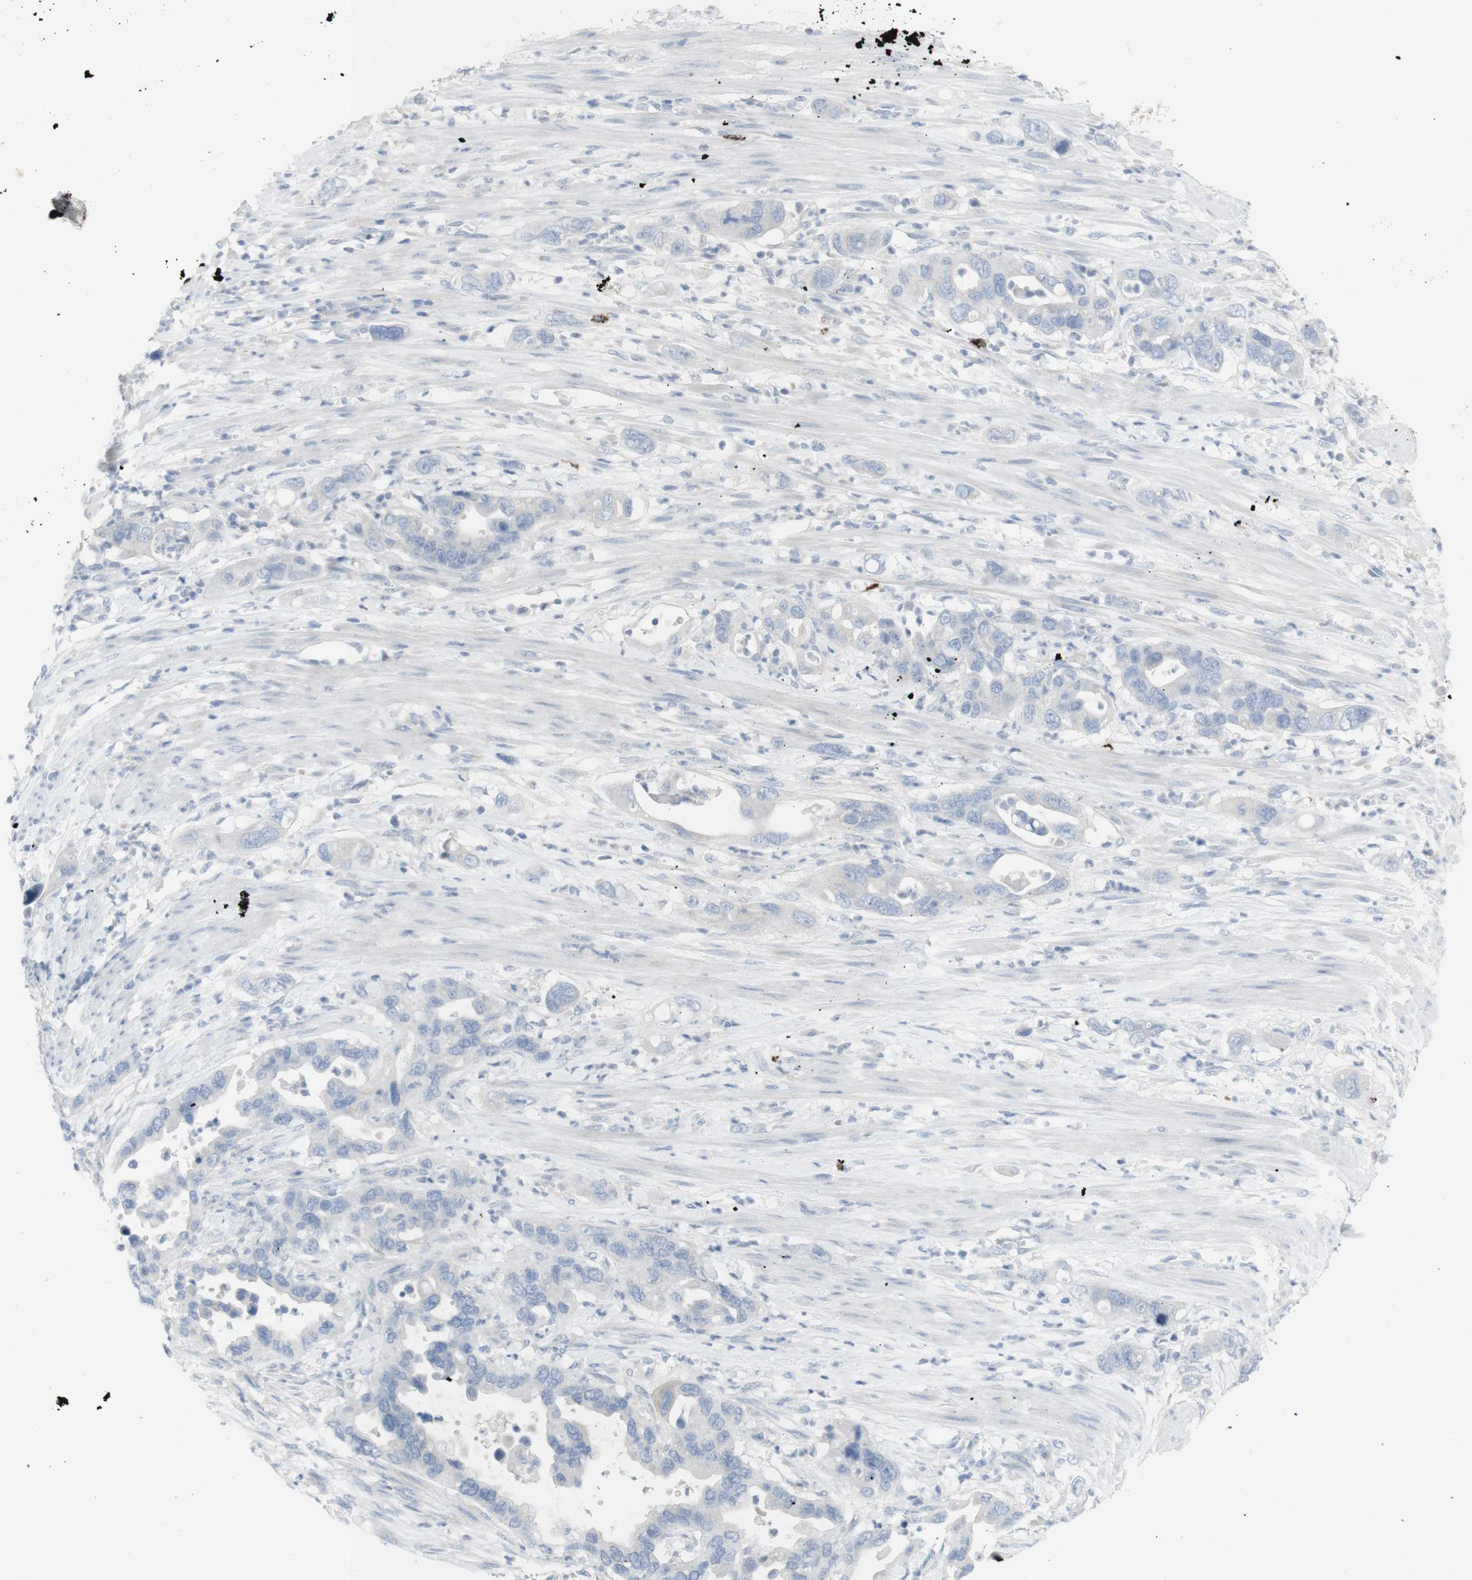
{"staining": {"intensity": "negative", "quantity": "none", "location": "none"}, "tissue": "pancreatic cancer", "cell_type": "Tumor cells", "image_type": "cancer", "snomed": [{"axis": "morphology", "description": "Adenocarcinoma, NOS"}, {"axis": "topography", "description": "Pancreas"}], "caption": "Pancreatic cancer (adenocarcinoma) was stained to show a protein in brown. There is no significant positivity in tumor cells. (DAB IHC with hematoxylin counter stain).", "gene": "CD207", "patient": {"sex": "female", "age": 71}}